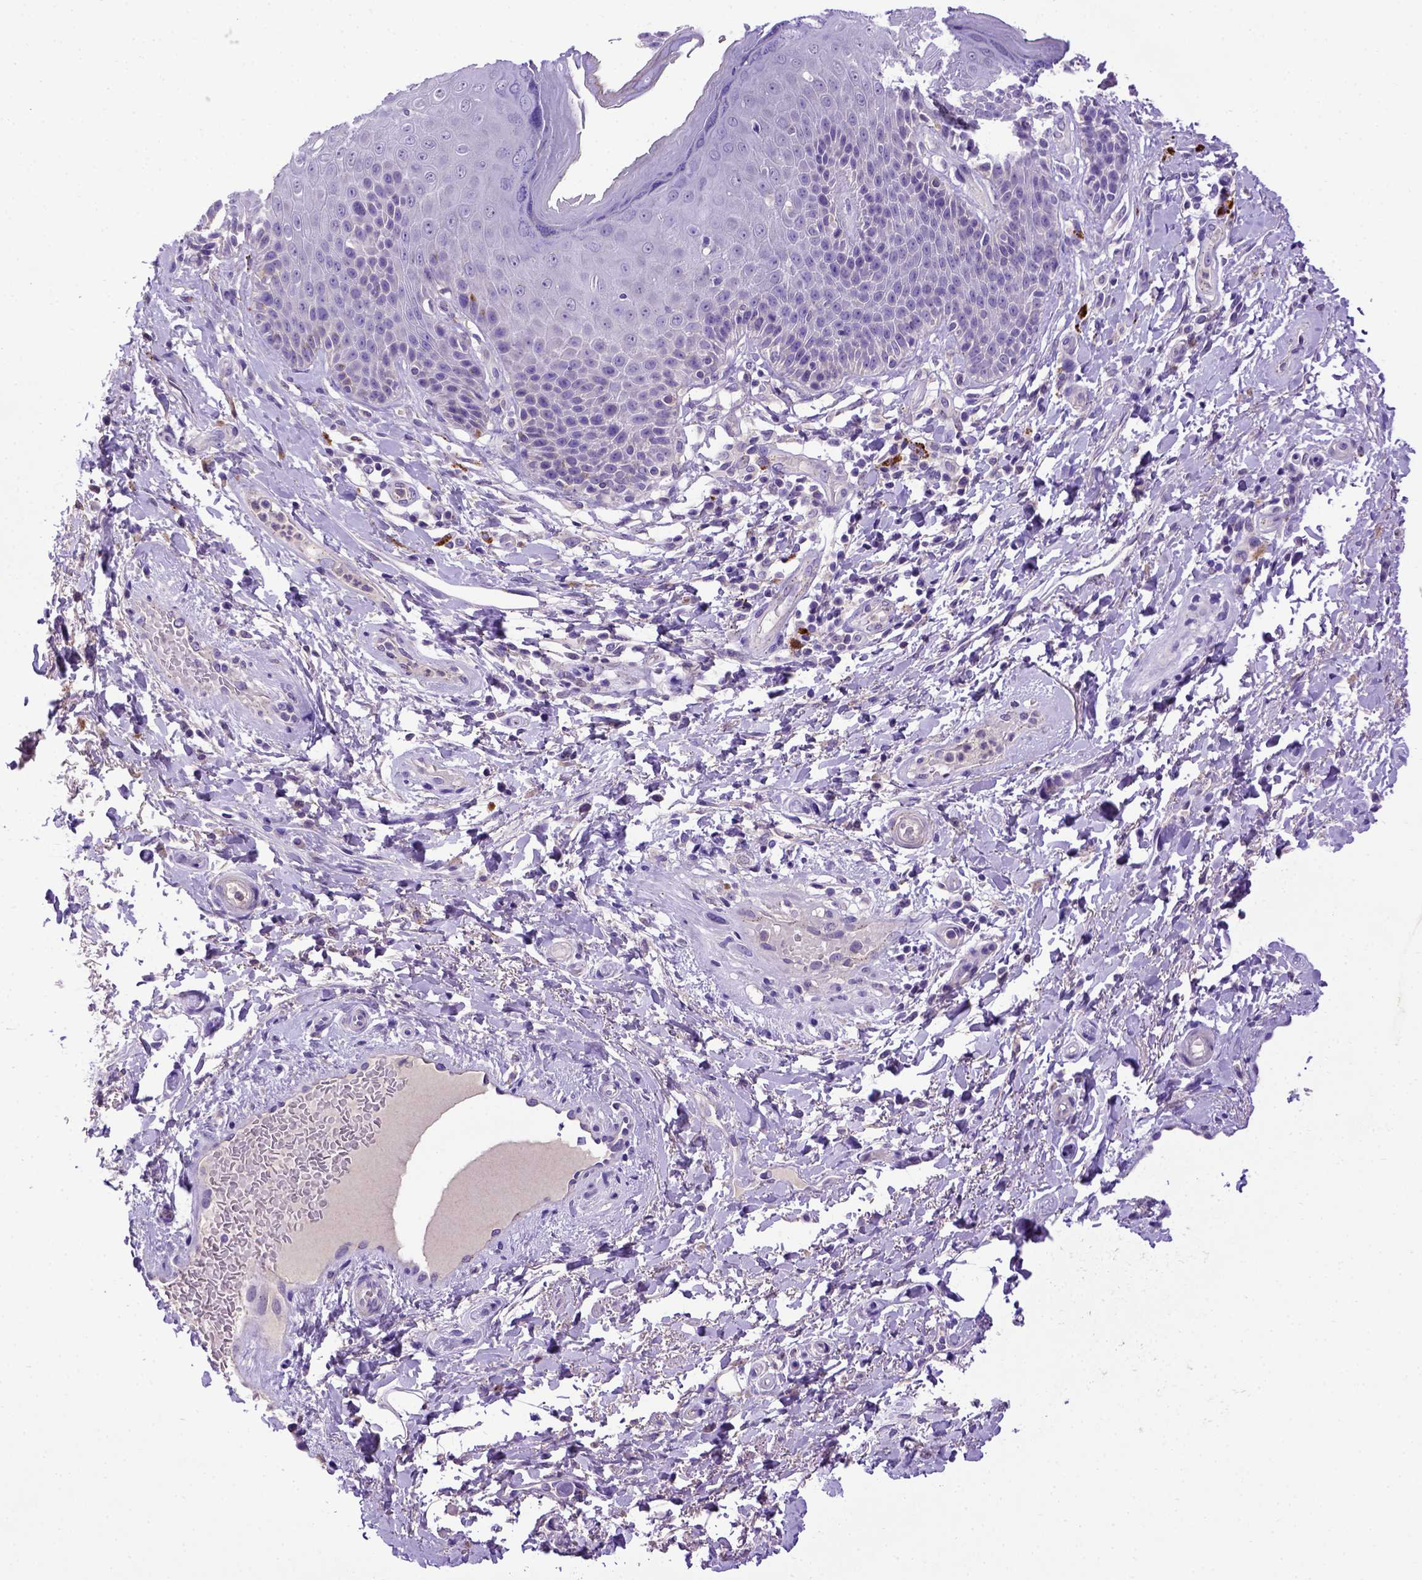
{"staining": {"intensity": "negative", "quantity": "none", "location": "none"}, "tissue": "skin", "cell_type": "Epidermal cells", "image_type": "normal", "snomed": [{"axis": "morphology", "description": "Normal tissue, NOS"}, {"axis": "topography", "description": "Anal"}, {"axis": "topography", "description": "Peripheral nerve tissue"}], "caption": "Immunohistochemistry (IHC) of normal skin displays no positivity in epidermal cells. (DAB (3,3'-diaminobenzidine) IHC, high magnification).", "gene": "ADAM12", "patient": {"sex": "male", "age": 51}}